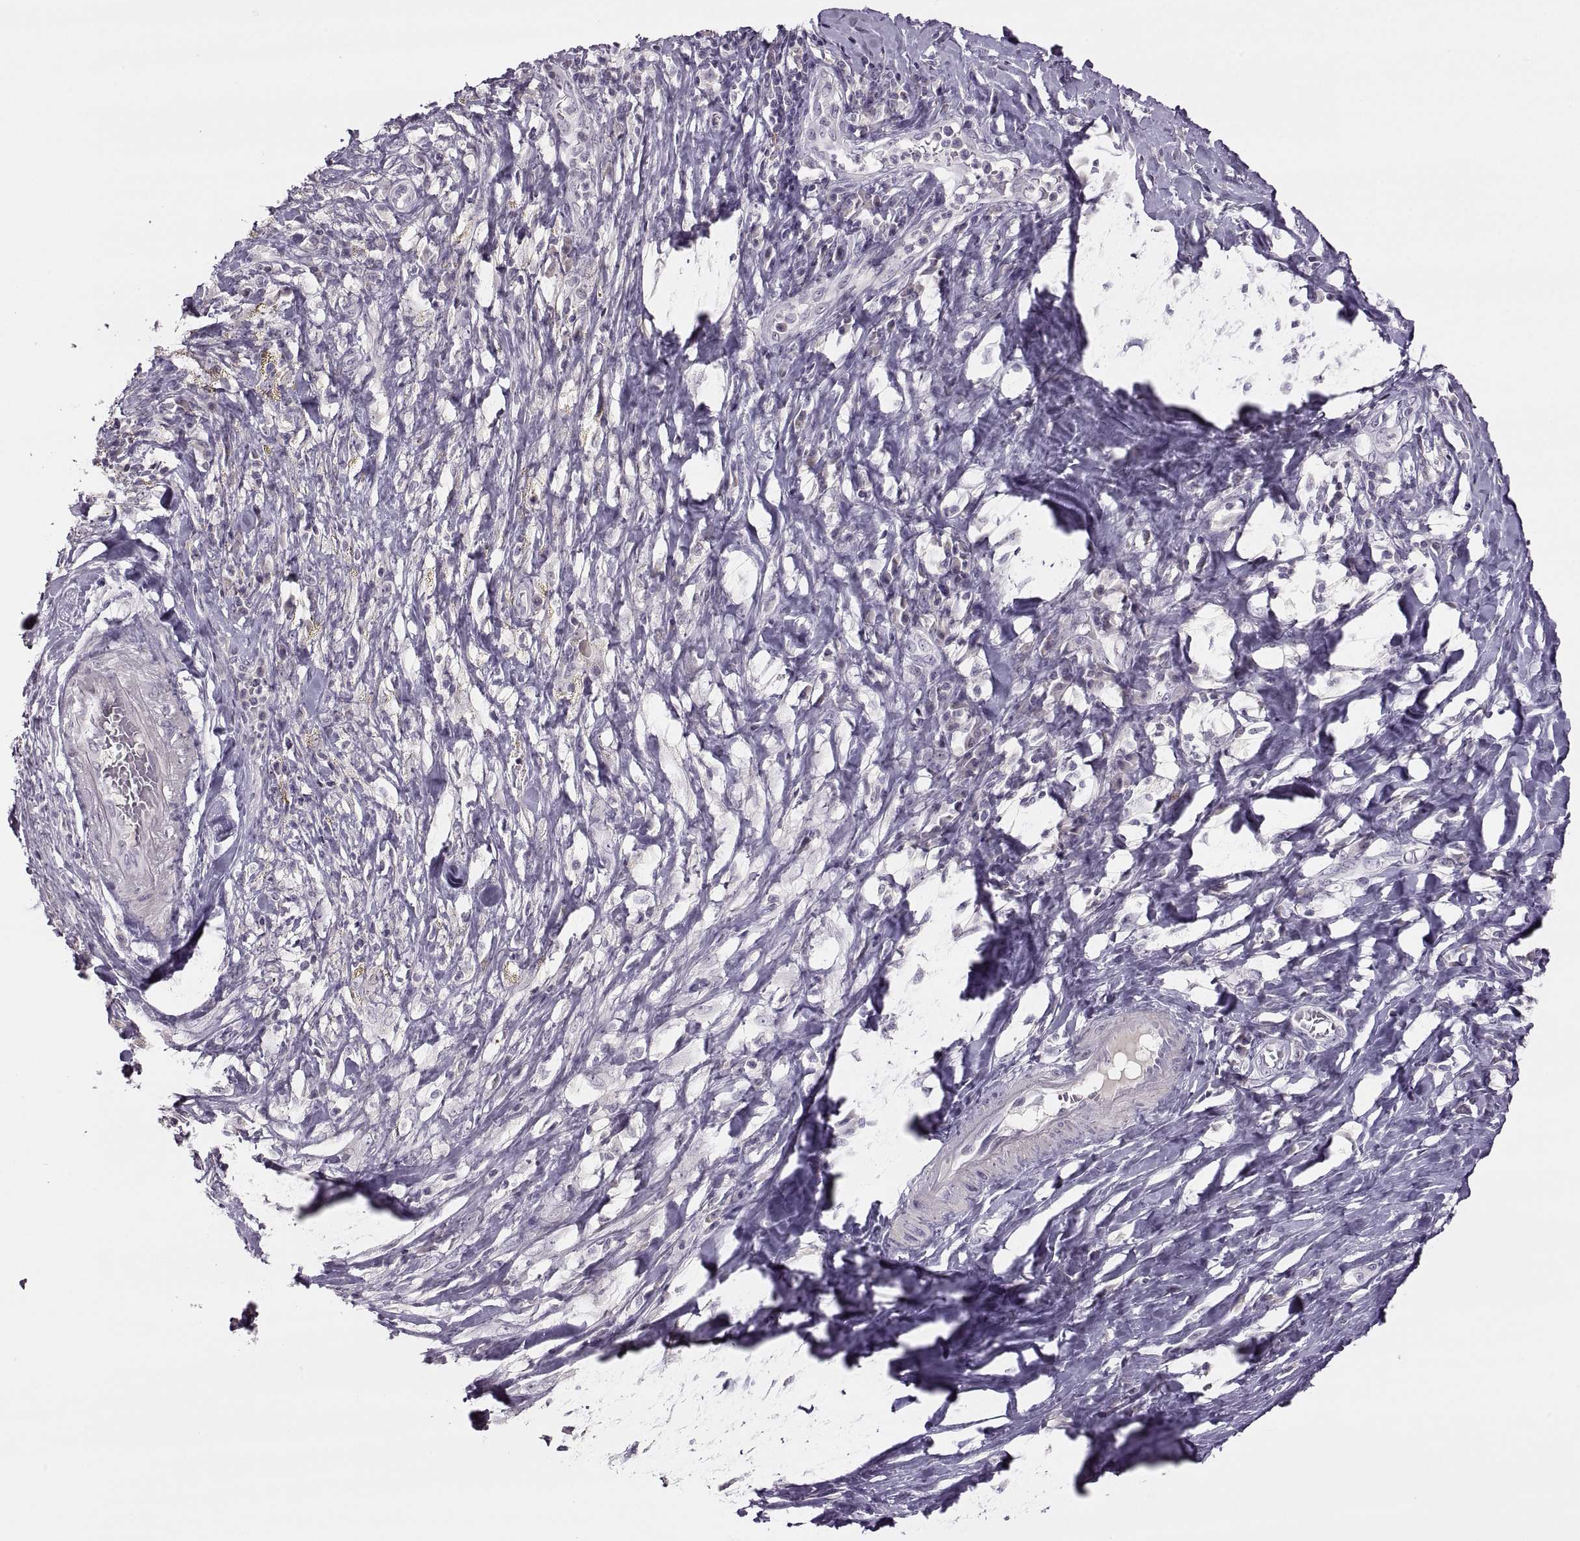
{"staining": {"intensity": "negative", "quantity": "none", "location": "none"}, "tissue": "melanoma", "cell_type": "Tumor cells", "image_type": "cancer", "snomed": [{"axis": "morphology", "description": "Malignant melanoma, NOS"}, {"axis": "topography", "description": "Skin"}], "caption": "A micrograph of melanoma stained for a protein shows no brown staining in tumor cells.", "gene": "CHCT1", "patient": {"sex": "female", "age": 91}}